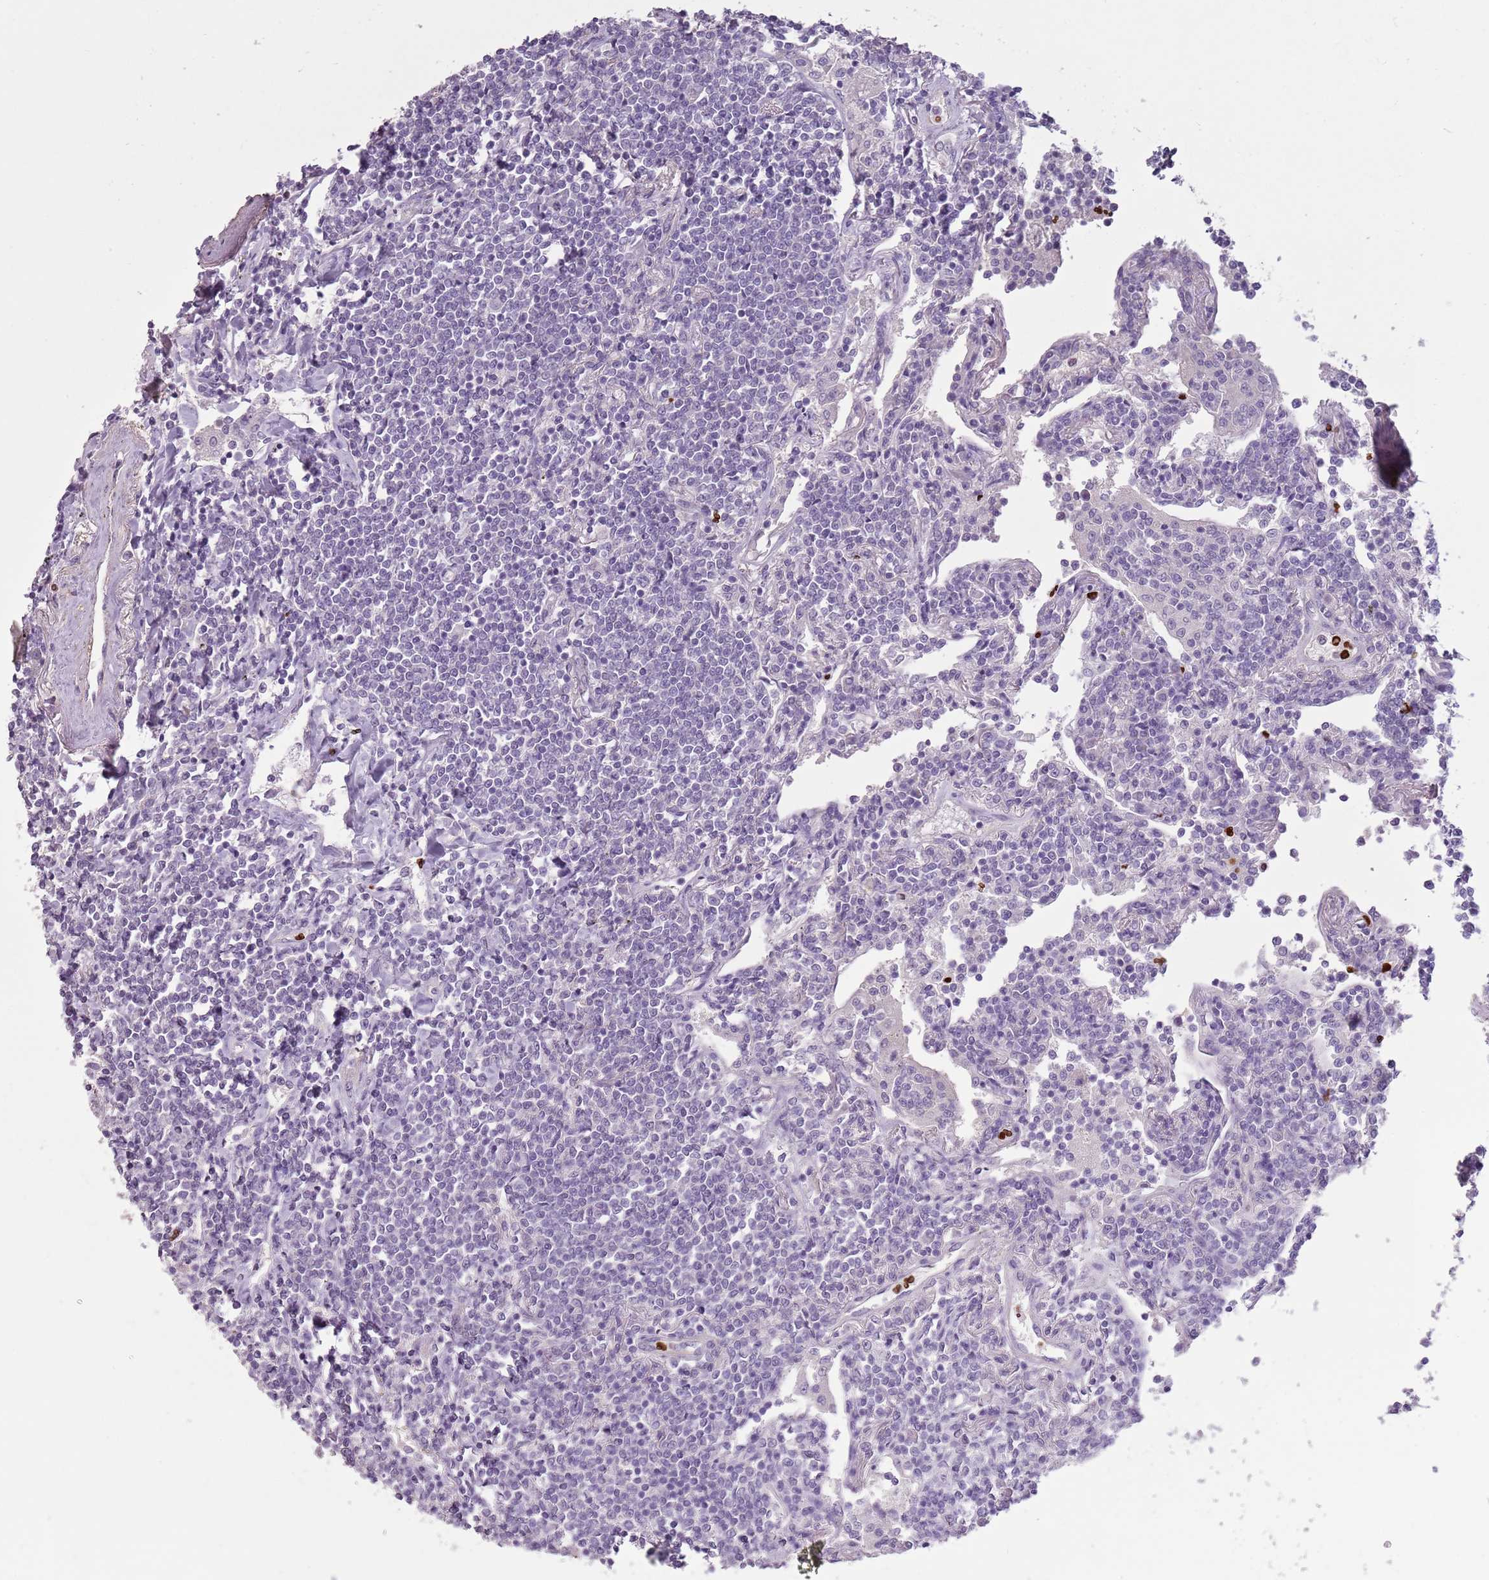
{"staining": {"intensity": "negative", "quantity": "none", "location": "none"}, "tissue": "lymphoma", "cell_type": "Tumor cells", "image_type": "cancer", "snomed": [{"axis": "morphology", "description": "Malignant lymphoma, non-Hodgkin's type, Low grade"}, {"axis": "topography", "description": "Lung"}], "caption": "High power microscopy image of an immunohistochemistry (IHC) photomicrograph of lymphoma, revealing no significant staining in tumor cells.", "gene": "CELF6", "patient": {"sex": "female", "age": 71}}